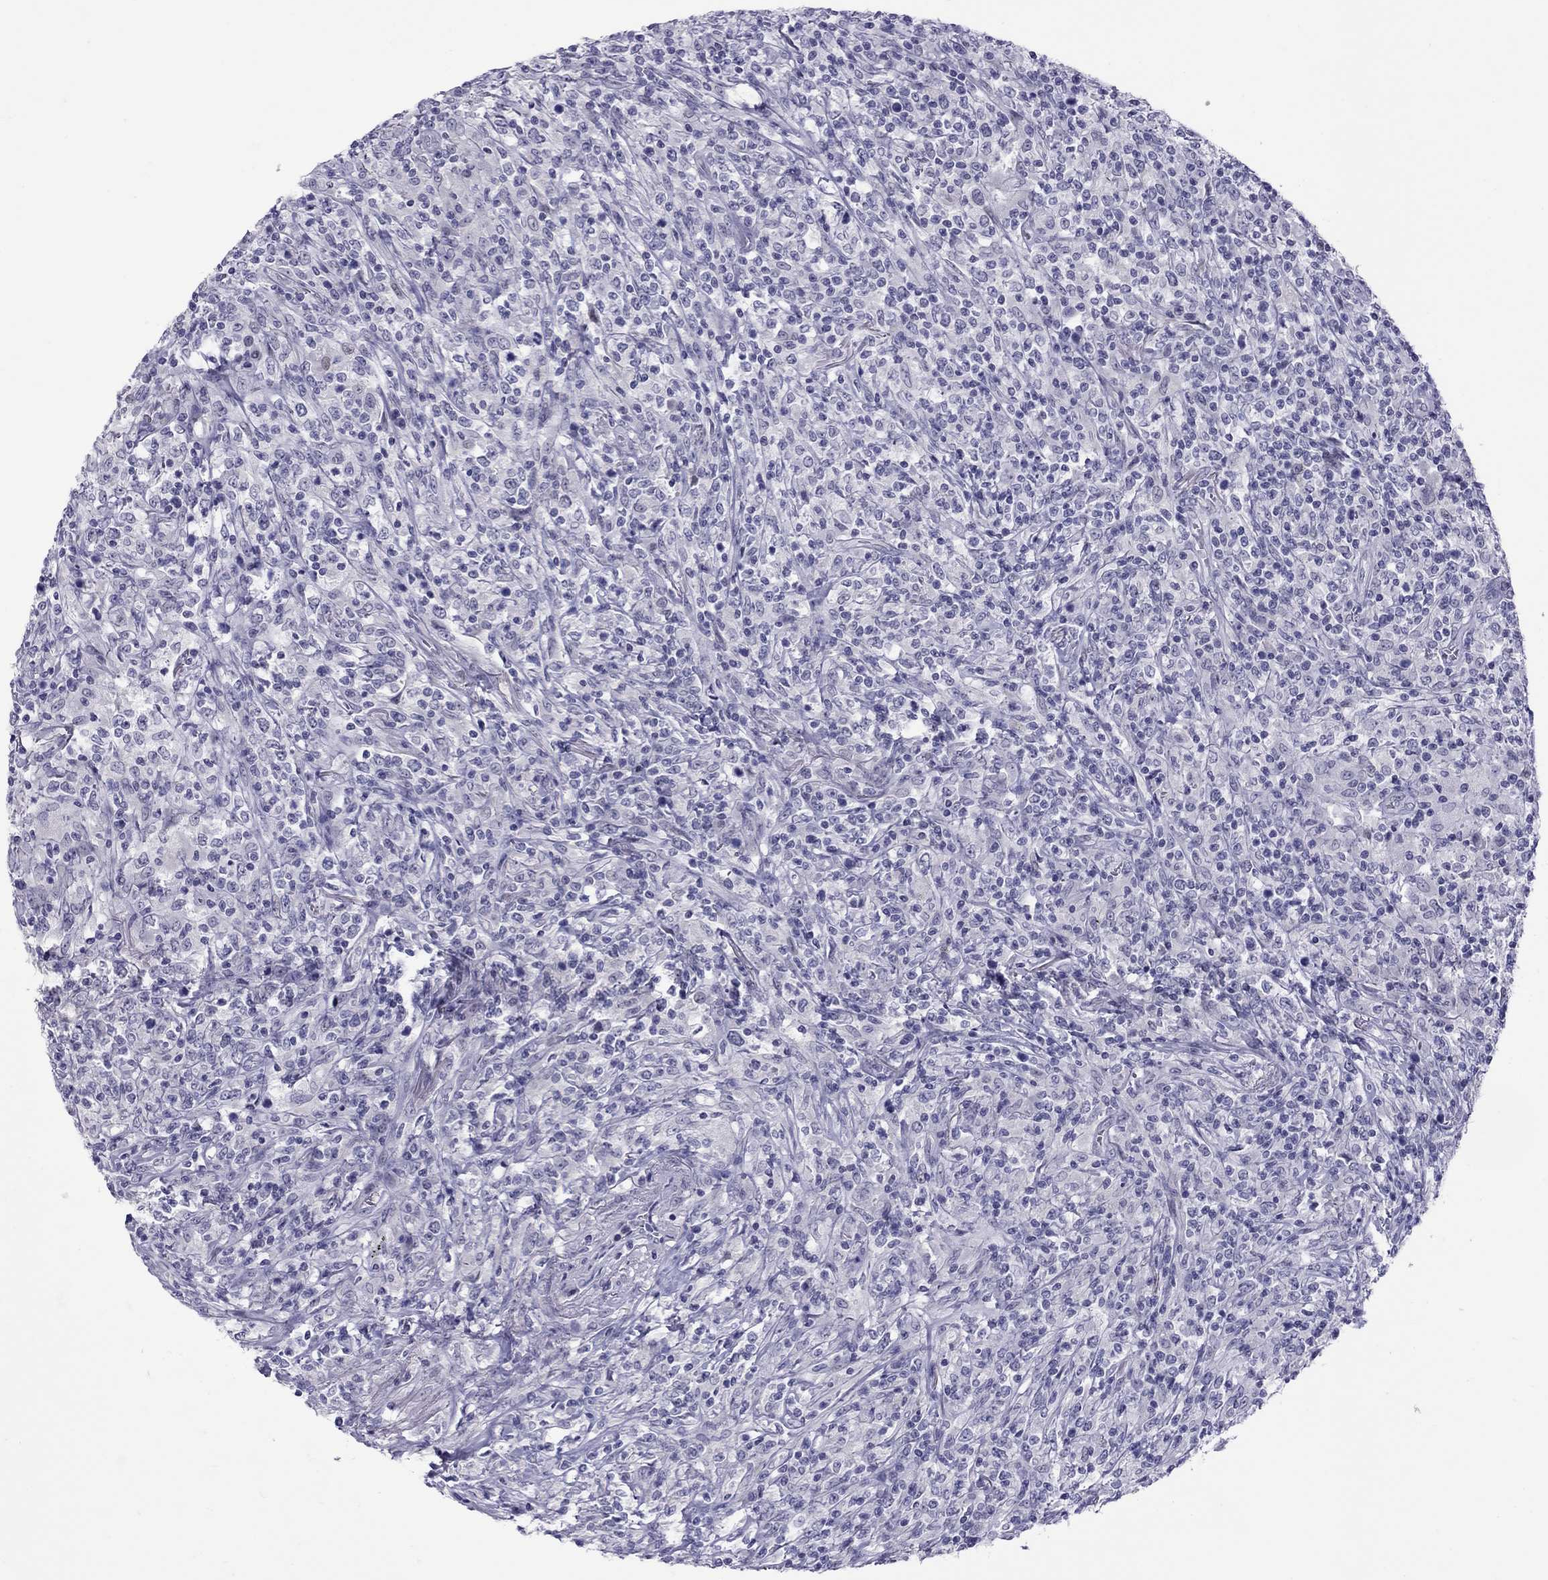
{"staining": {"intensity": "negative", "quantity": "none", "location": "none"}, "tissue": "lymphoma", "cell_type": "Tumor cells", "image_type": "cancer", "snomed": [{"axis": "morphology", "description": "Malignant lymphoma, non-Hodgkin's type, High grade"}, {"axis": "topography", "description": "Lung"}], "caption": "DAB (3,3'-diaminobenzidine) immunohistochemical staining of human lymphoma shows no significant positivity in tumor cells.", "gene": "CHRNB3", "patient": {"sex": "male", "age": 79}}